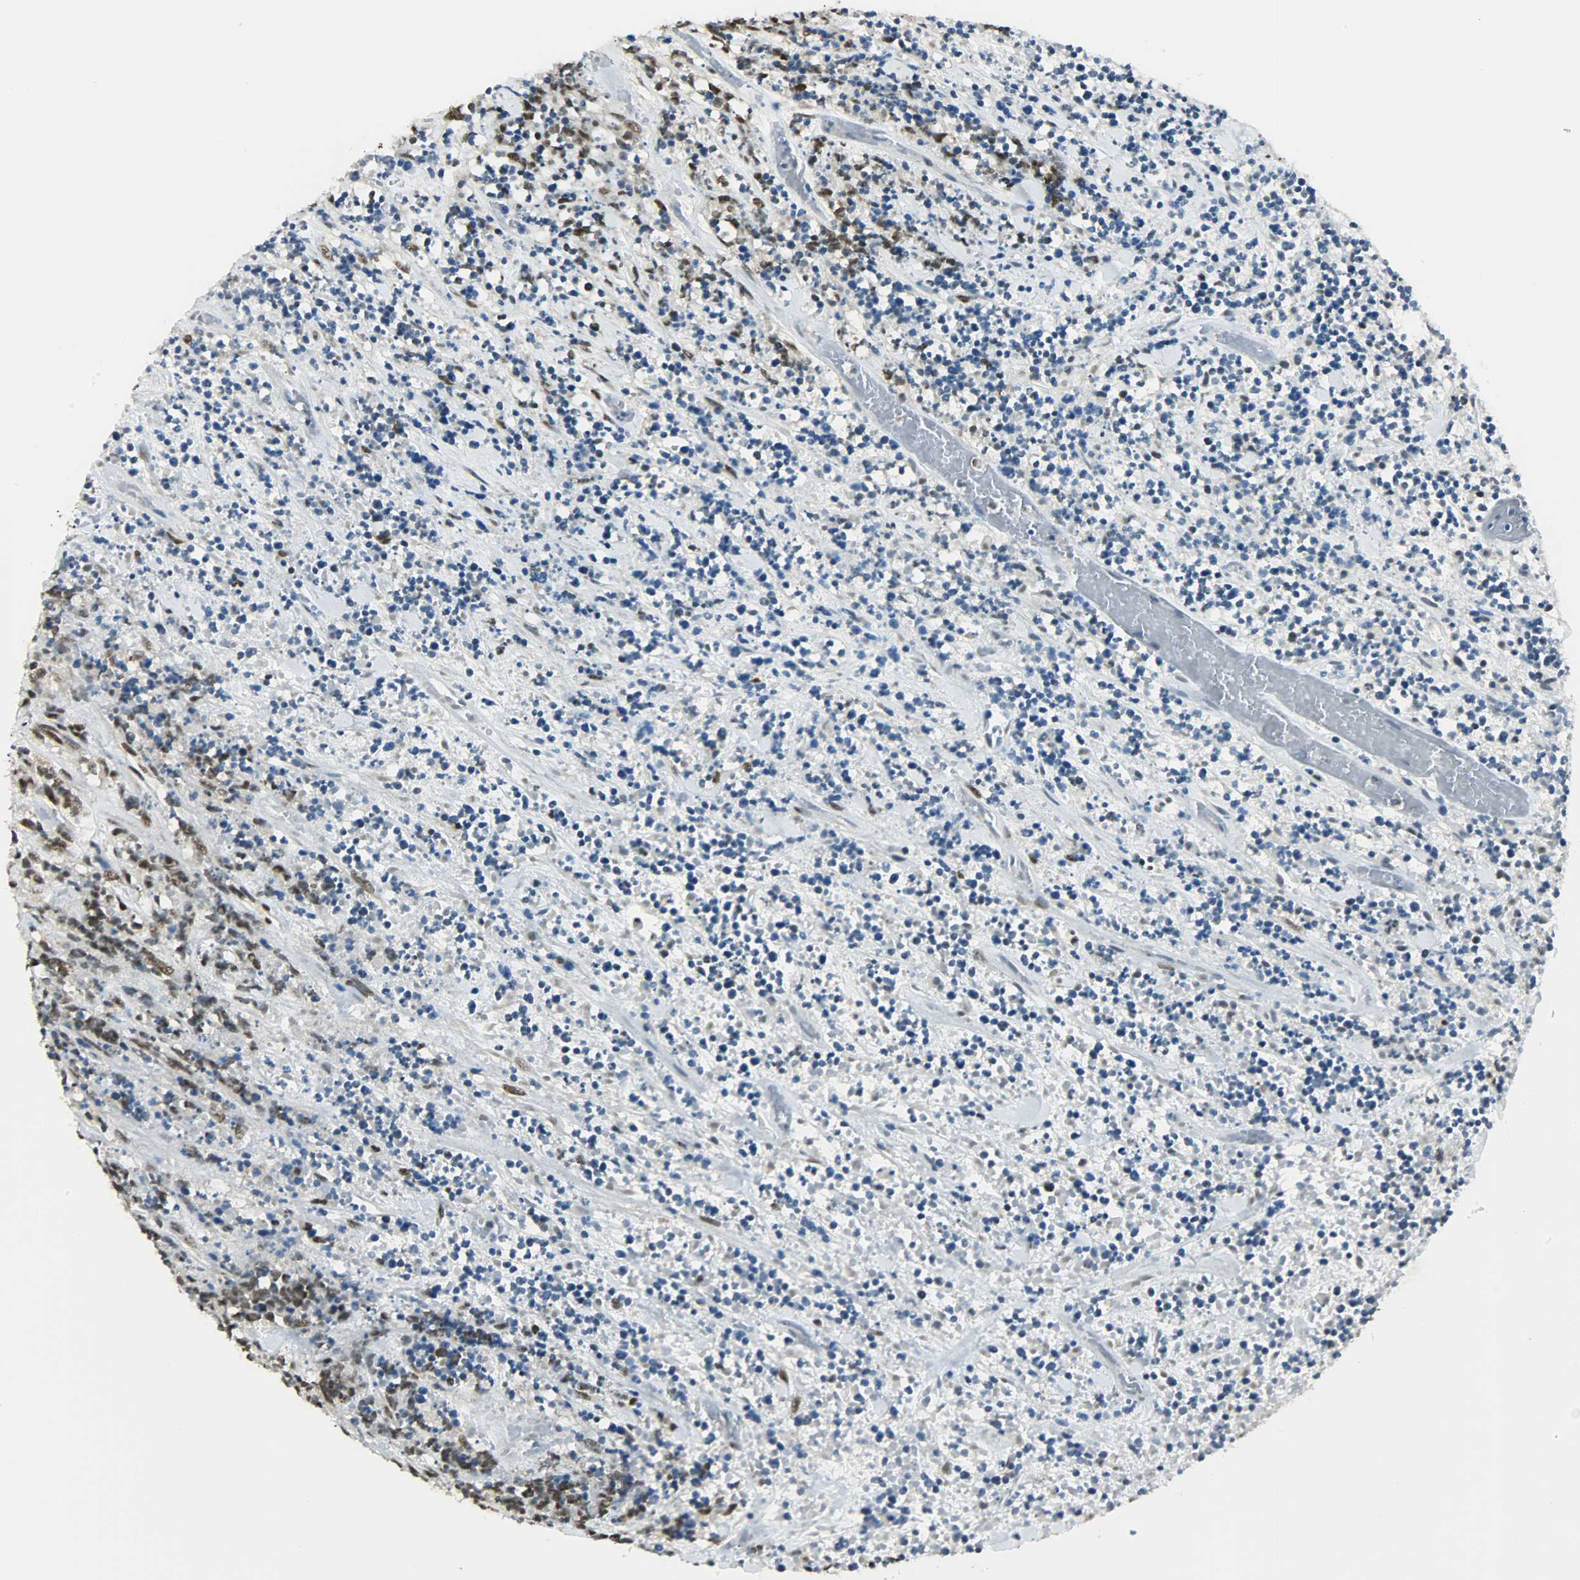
{"staining": {"intensity": "weak", "quantity": "<25%", "location": "nuclear"}, "tissue": "lymphoma", "cell_type": "Tumor cells", "image_type": "cancer", "snomed": [{"axis": "morphology", "description": "Malignant lymphoma, non-Hodgkin's type, High grade"}, {"axis": "topography", "description": "Soft tissue"}], "caption": "Tumor cells are negative for protein expression in human lymphoma.", "gene": "SUGP1", "patient": {"sex": "male", "age": 18}}